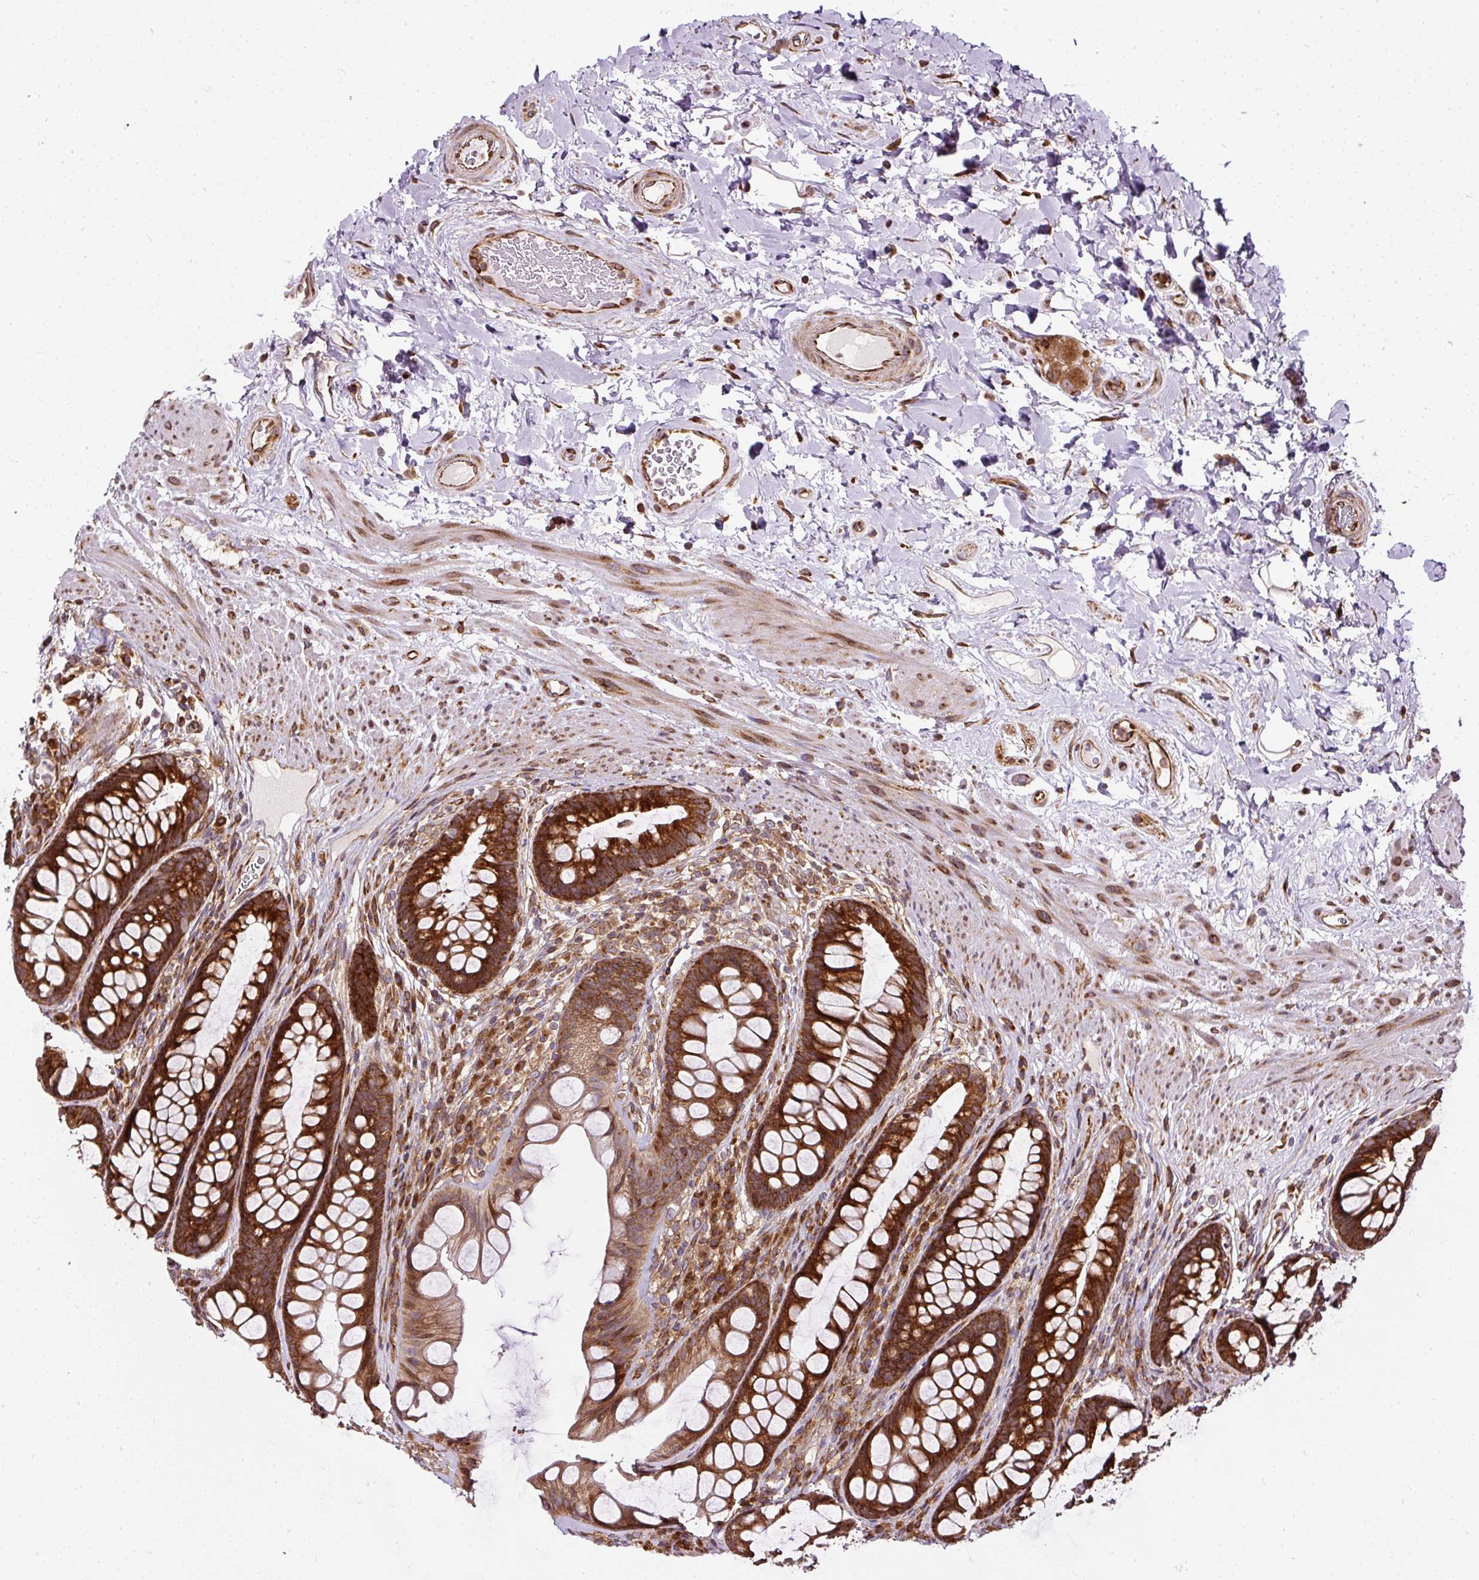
{"staining": {"intensity": "strong", "quantity": ">75%", "location": "cytoplasmic/membranous"}, "tissue": "rectum", "cell_type": "Glandular cells", "image_type": "normal", "snomed": [{"axis": "morphology", "description": "Normal tissue, NOS"}, {"axis": "topography", "description": "Rectum"}], "caption": "Immunohistochemical staining of benign rectum exhibits strong cytoplasmic/membranous protein staining in about >75% of glandular cells.", "gene": "KDM4E", "patient": {"sex": "male", "age": 74}}